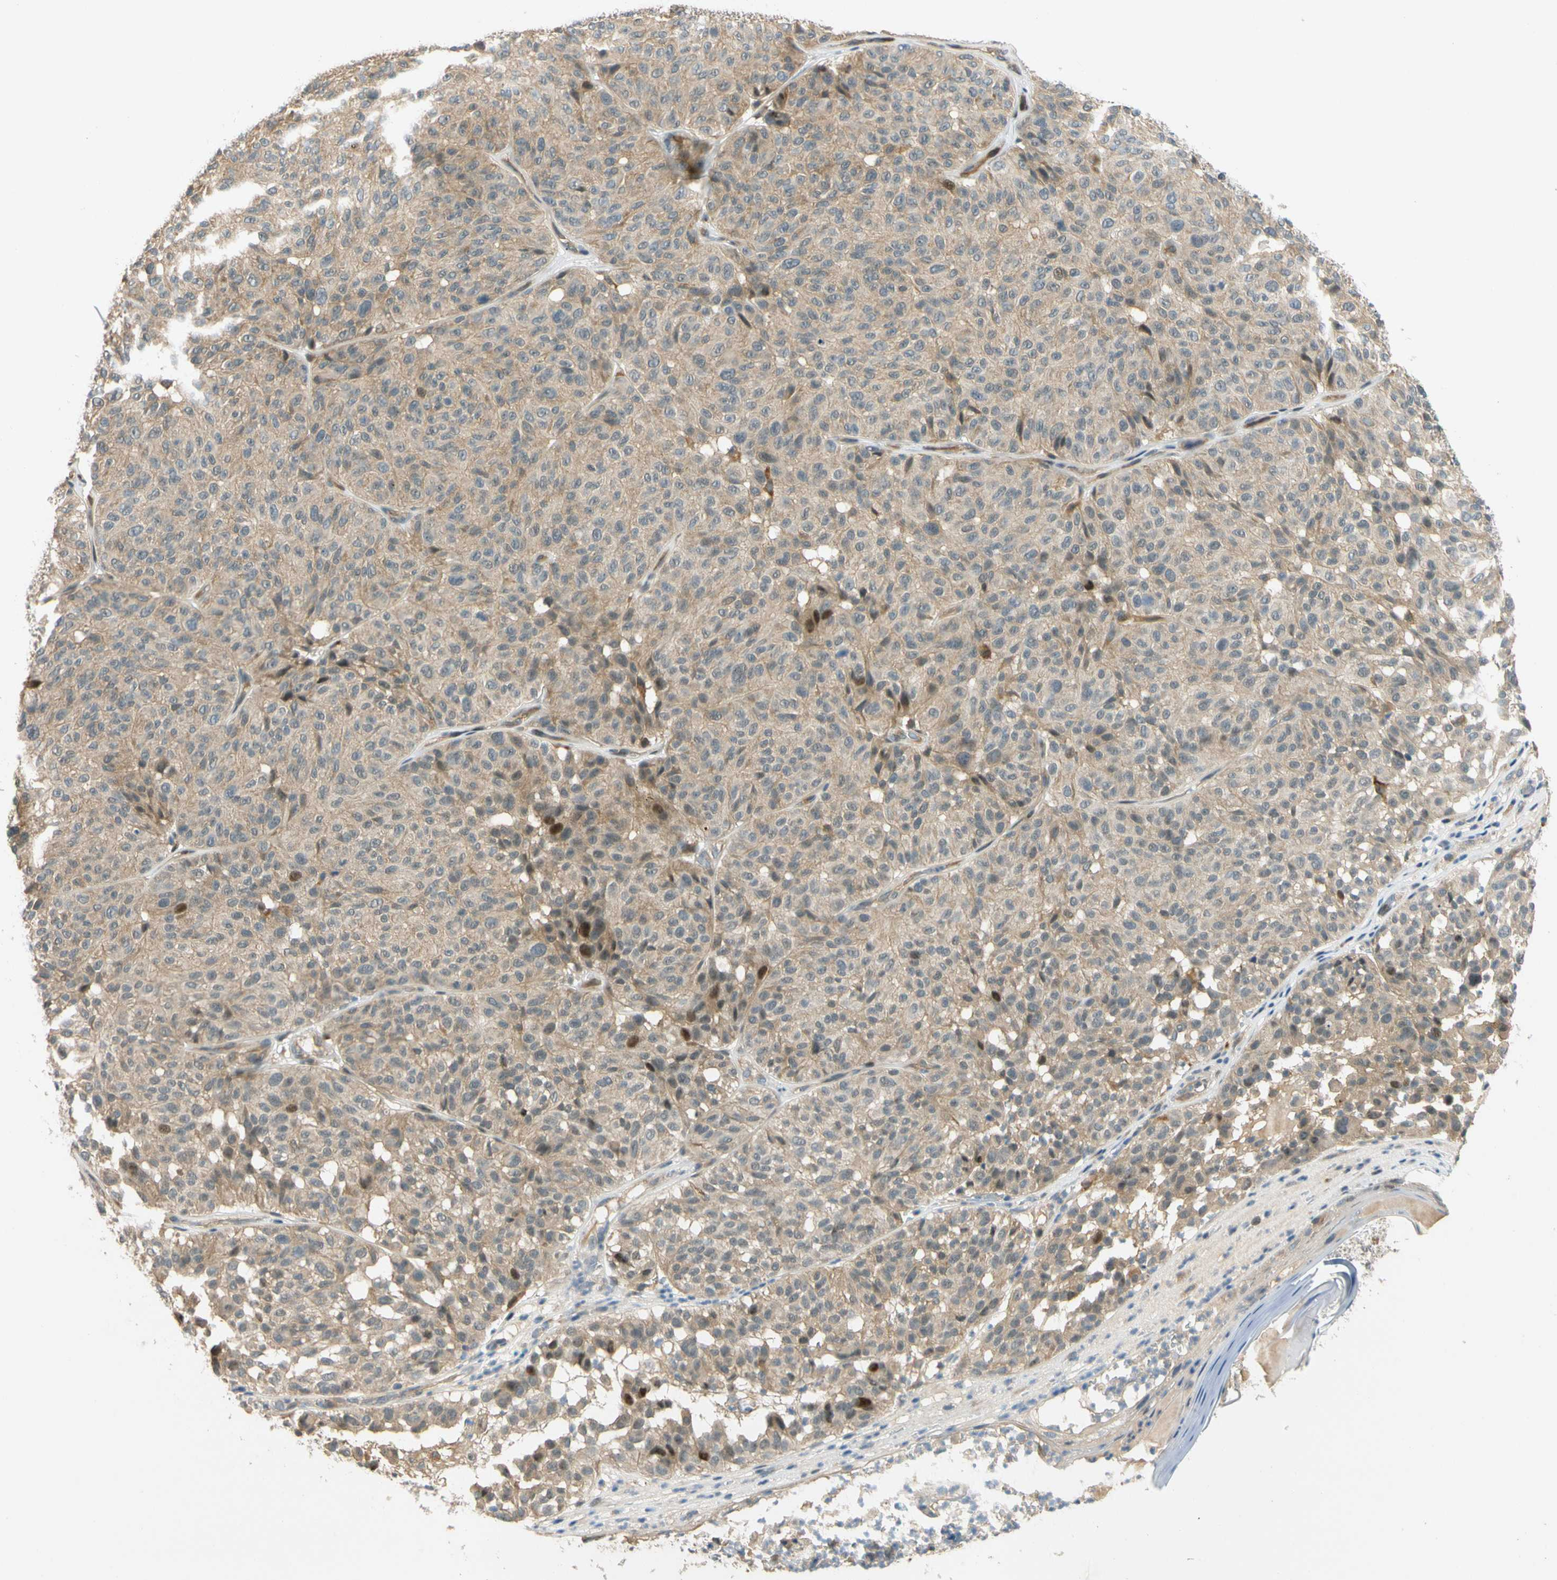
{"staining": {"intensity": "weak", "quantity": ">75%", "location": "cytoplasmic/membranous"}, "tissue": "melanoma", "cell_type": "Tumor cells", "image_type": "cancer", "snomed": [{"axis": "morphology", "description": "Malignant melanoma, NOS"}, {"axis": "topography", "description": "Skin"}], "caption": "This histopathology image displays melanoma stained with IHC to label a protein in brown. The cytoplasmic/membranous of tumor cells show weak positivity for the protein. Nuclei are counter-stained blue.", "gene": "GATD1", "patient": {"sex": "female", "age": 46}}